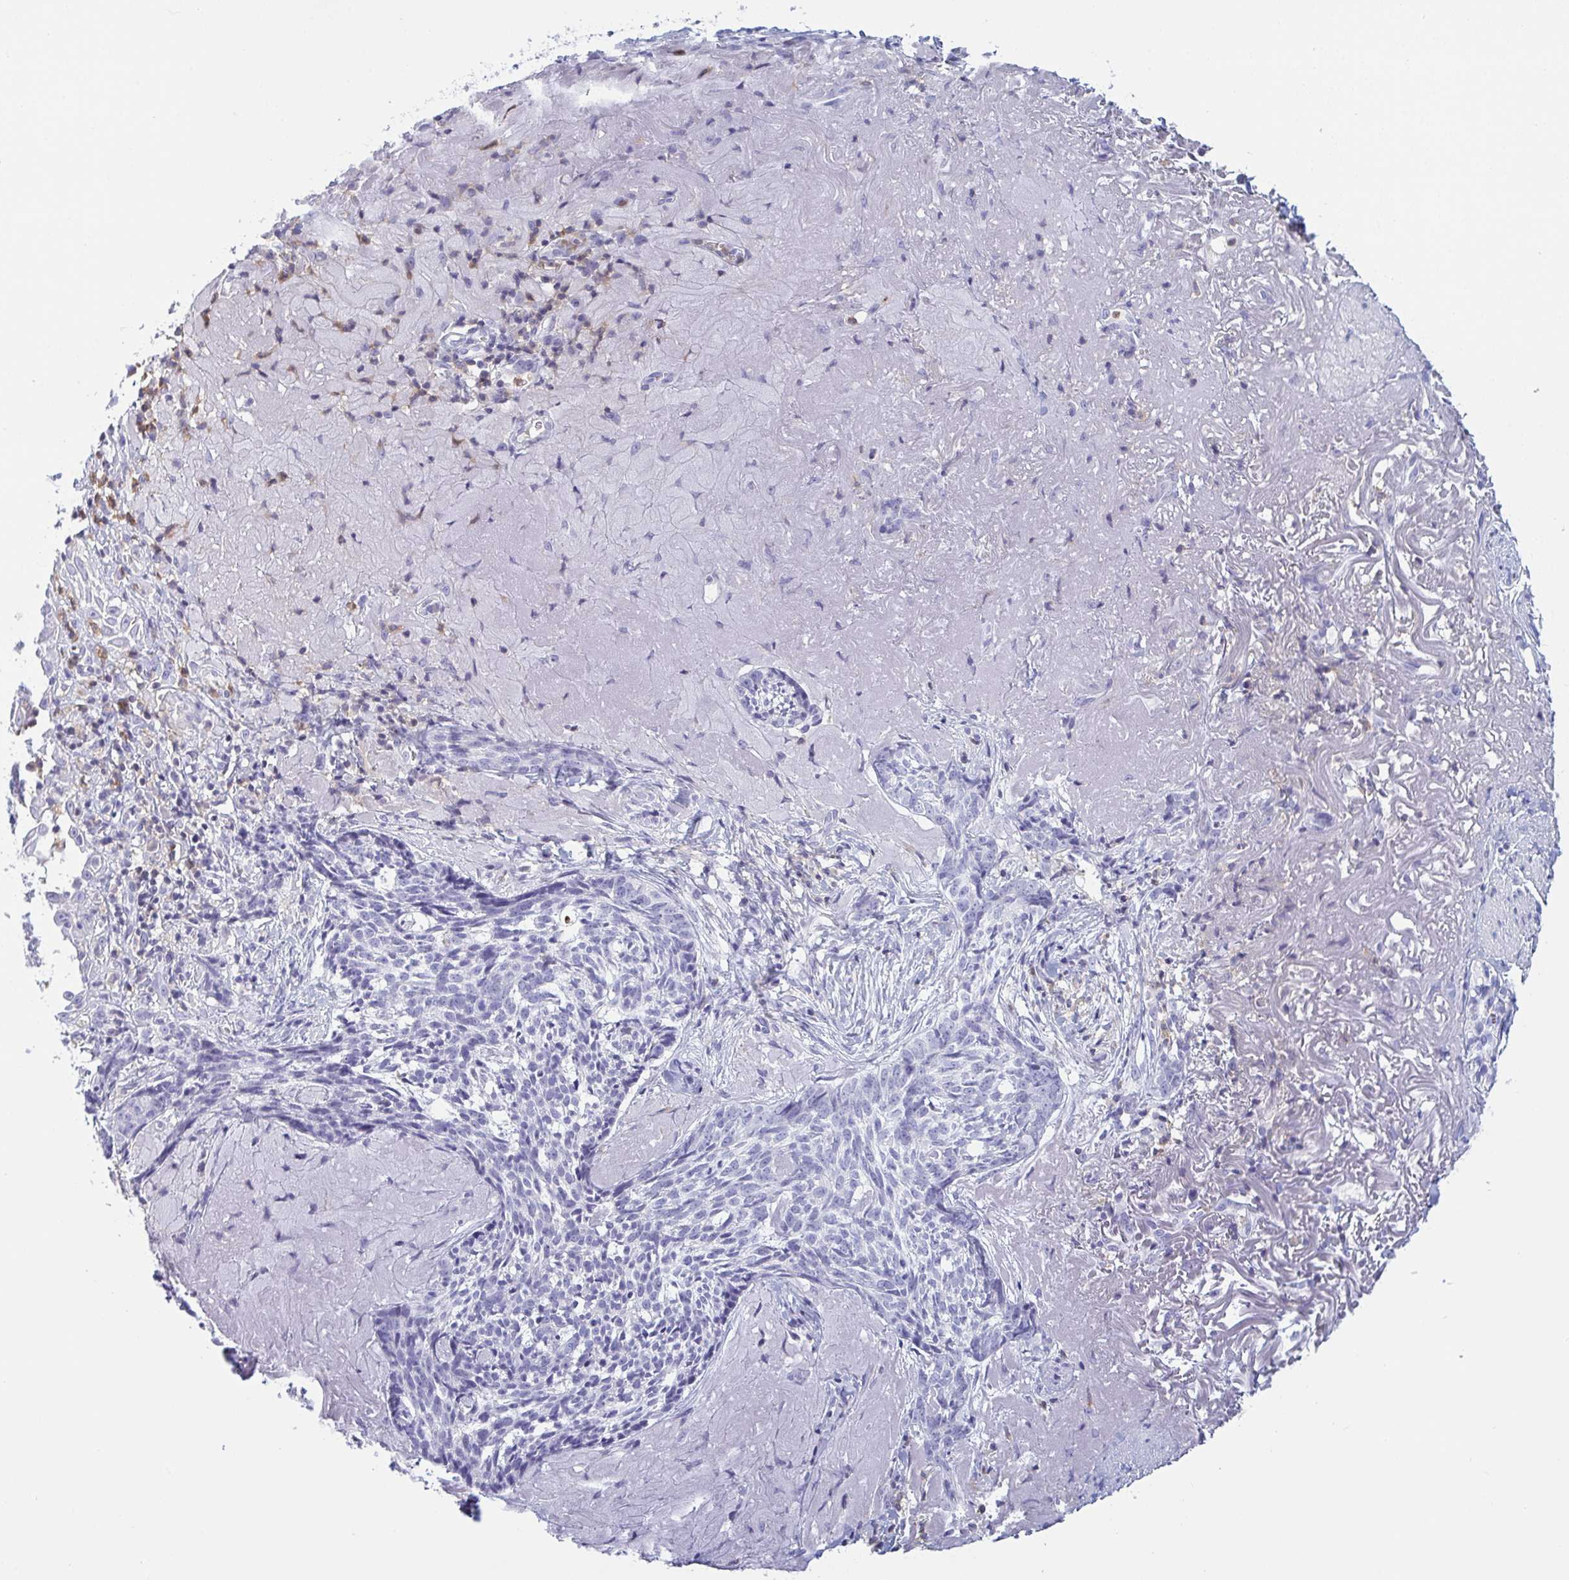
{"staining": {"intensity": "negative", "quantity": "none", "location": "none"}, "tissue": "skin cancer", "cell_type": "Tumor cells", "image_type": "cancer", "snomed": [{"axis": "morphology", "description": "Basal cell carcinoma"}, {"axis": "topography", "description": "Skin"}, {"axis": "topography", "description": "Skin of face"}], "caption": "The photomicrograph demonstrates no significant expression in tumor cells of basal cell carcinoma (skin). (DAB (3,3'-diaminobenzidine) immunohistochemistry (IHC) with hematoxylin counter stain).", "gene": "MYO1F", "patient": {"sex": "female", "age": 95}}